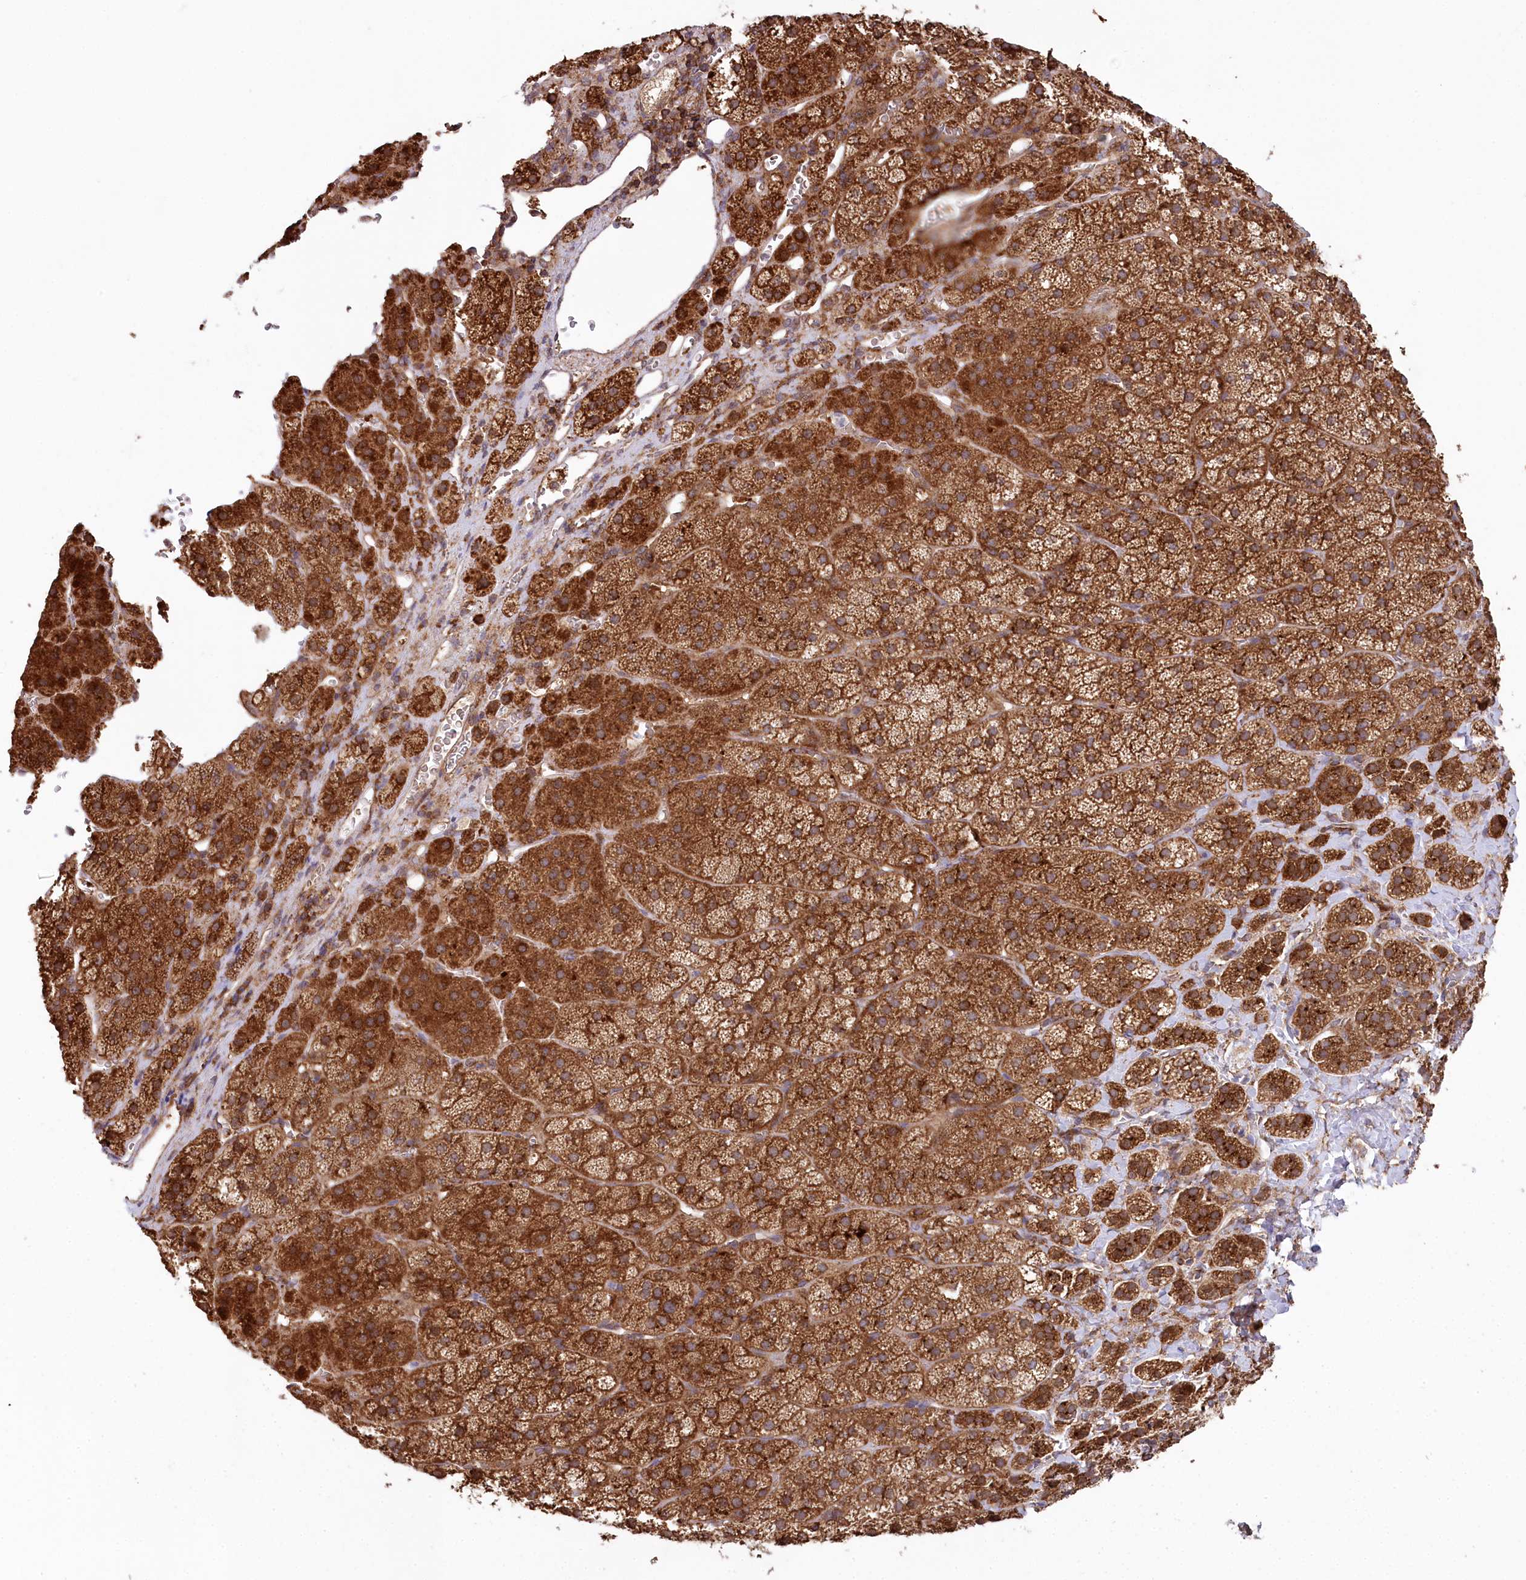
{"staining": {"intensity": "strong", "quantity": ">75%", "location": "cytoplasmic/membranous"}, "tissue": "adrenal gland", "cell_type": "Glandular cells", "image_type": "normal", "snomed": [{"axis": "morphology", "description": "Normal tissue, NOS"}, {"axis": "topography", "description": "Adrenal gland"}], "caption": "The micrograph exhibits a brown stain indicating the presence of a protein in the cytoplasmic/membranous of glandular cells in adrenal gland. Ihc stains the protein of interest in brown and the nuclei are stained blue.", "gene": "CCDC91", "patient": {"sex": "female", "age": 44}}